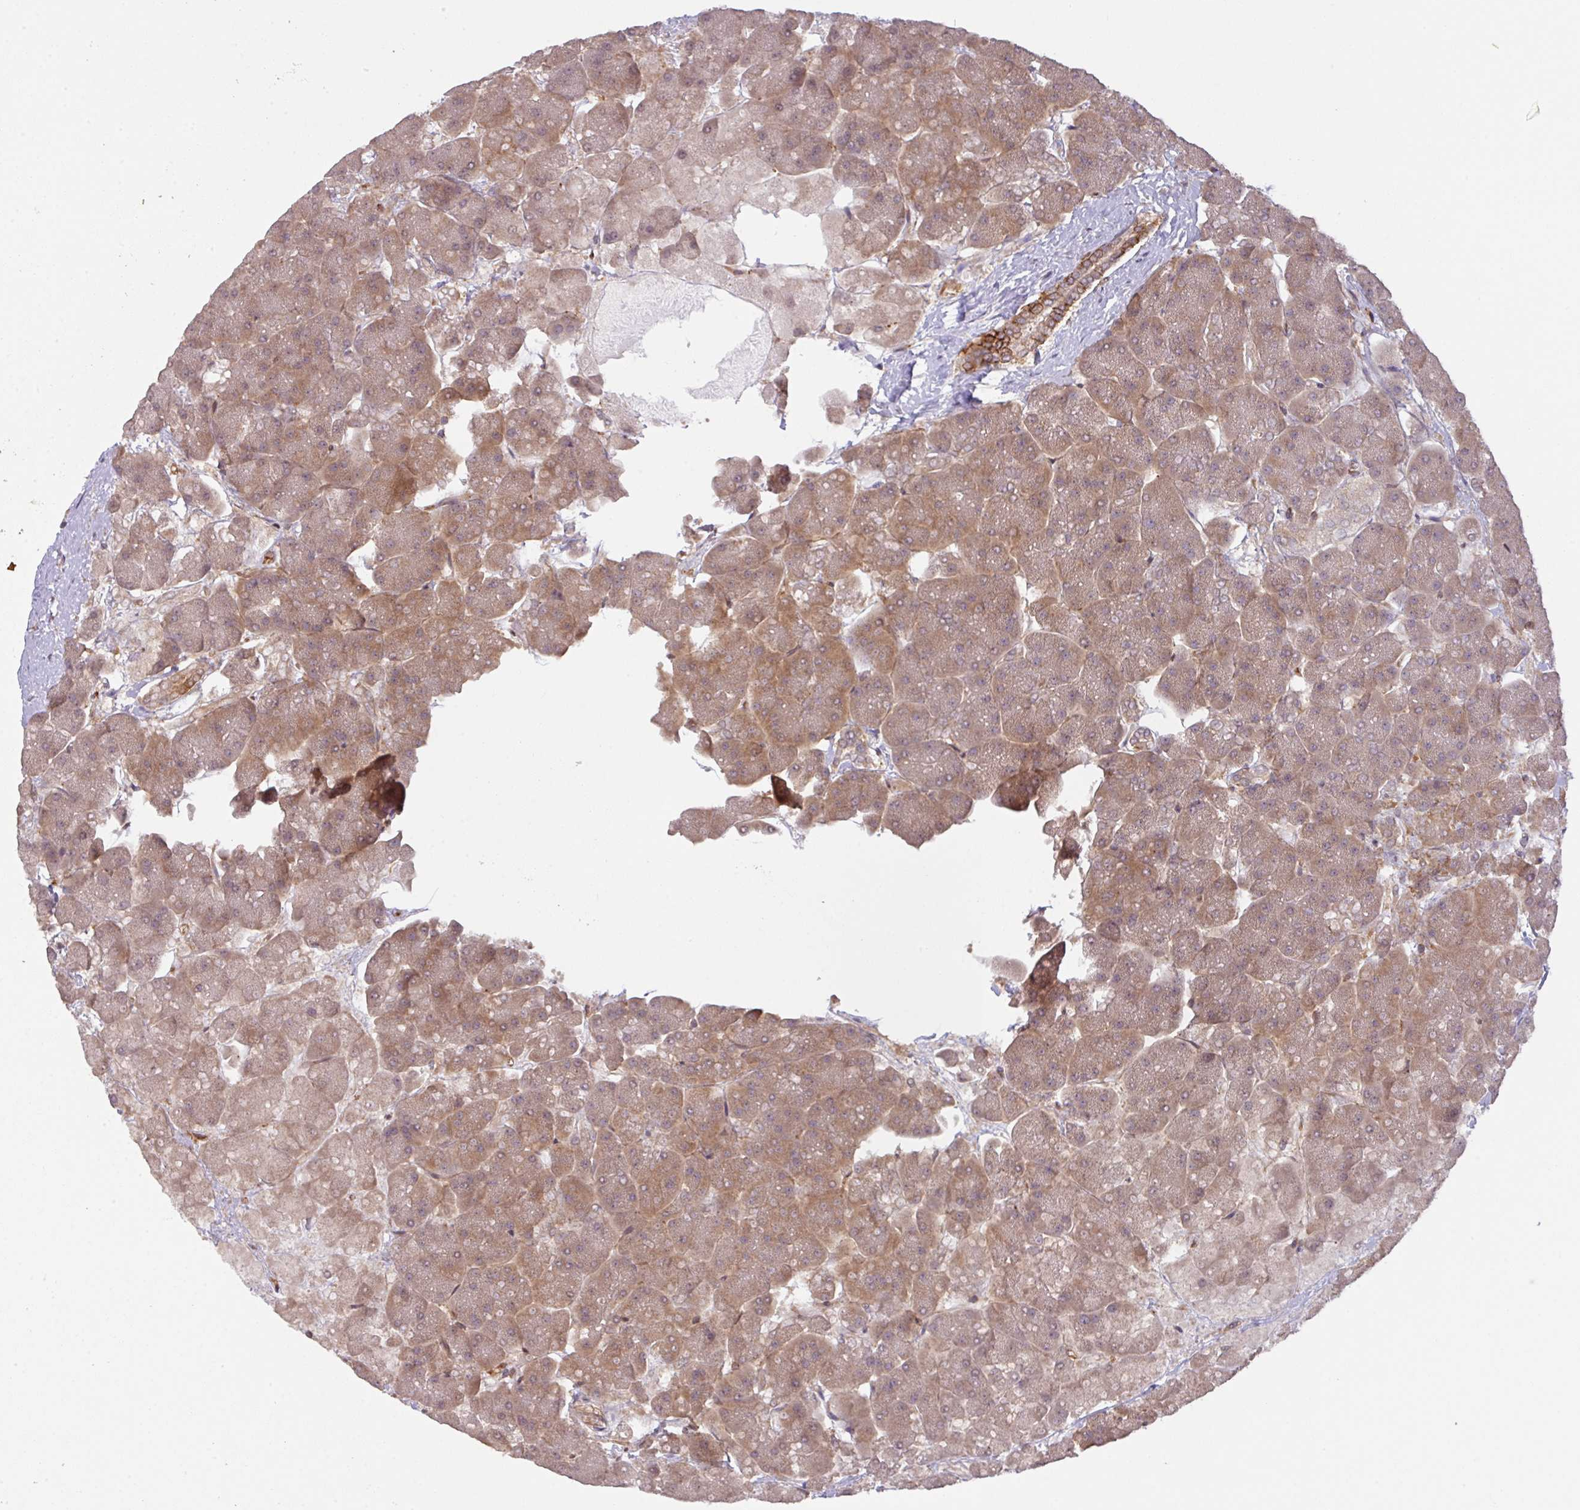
{"staining": {"intensity": "moderate", "quantity": ">75%", "location": "cytoplasmic/membranous"}, "tissue": "pancreas", "cell_type": "Exocrine glandular cells", "image_type": "normal", "snomed": [{"axis": "morphology", "description": "Normal tissue, NOS"}, {"axis": "topography", "description": "Pancreas"}, {"axis": "topography", "description": "Peripheral nerve tissue"}], "caption": "DAB immunohistochemical staining of benign pancreas exhibits moderate cytoplasmic/membranous protein expression in approximately >75% of exocrine glandular cells. Using DAB (brown) and hematoxylin (blue) stains, captured at high magnification using brightfield microscopy.", "gene": "CYFIP2", "patient": {"sex": "male", "age": 54}}